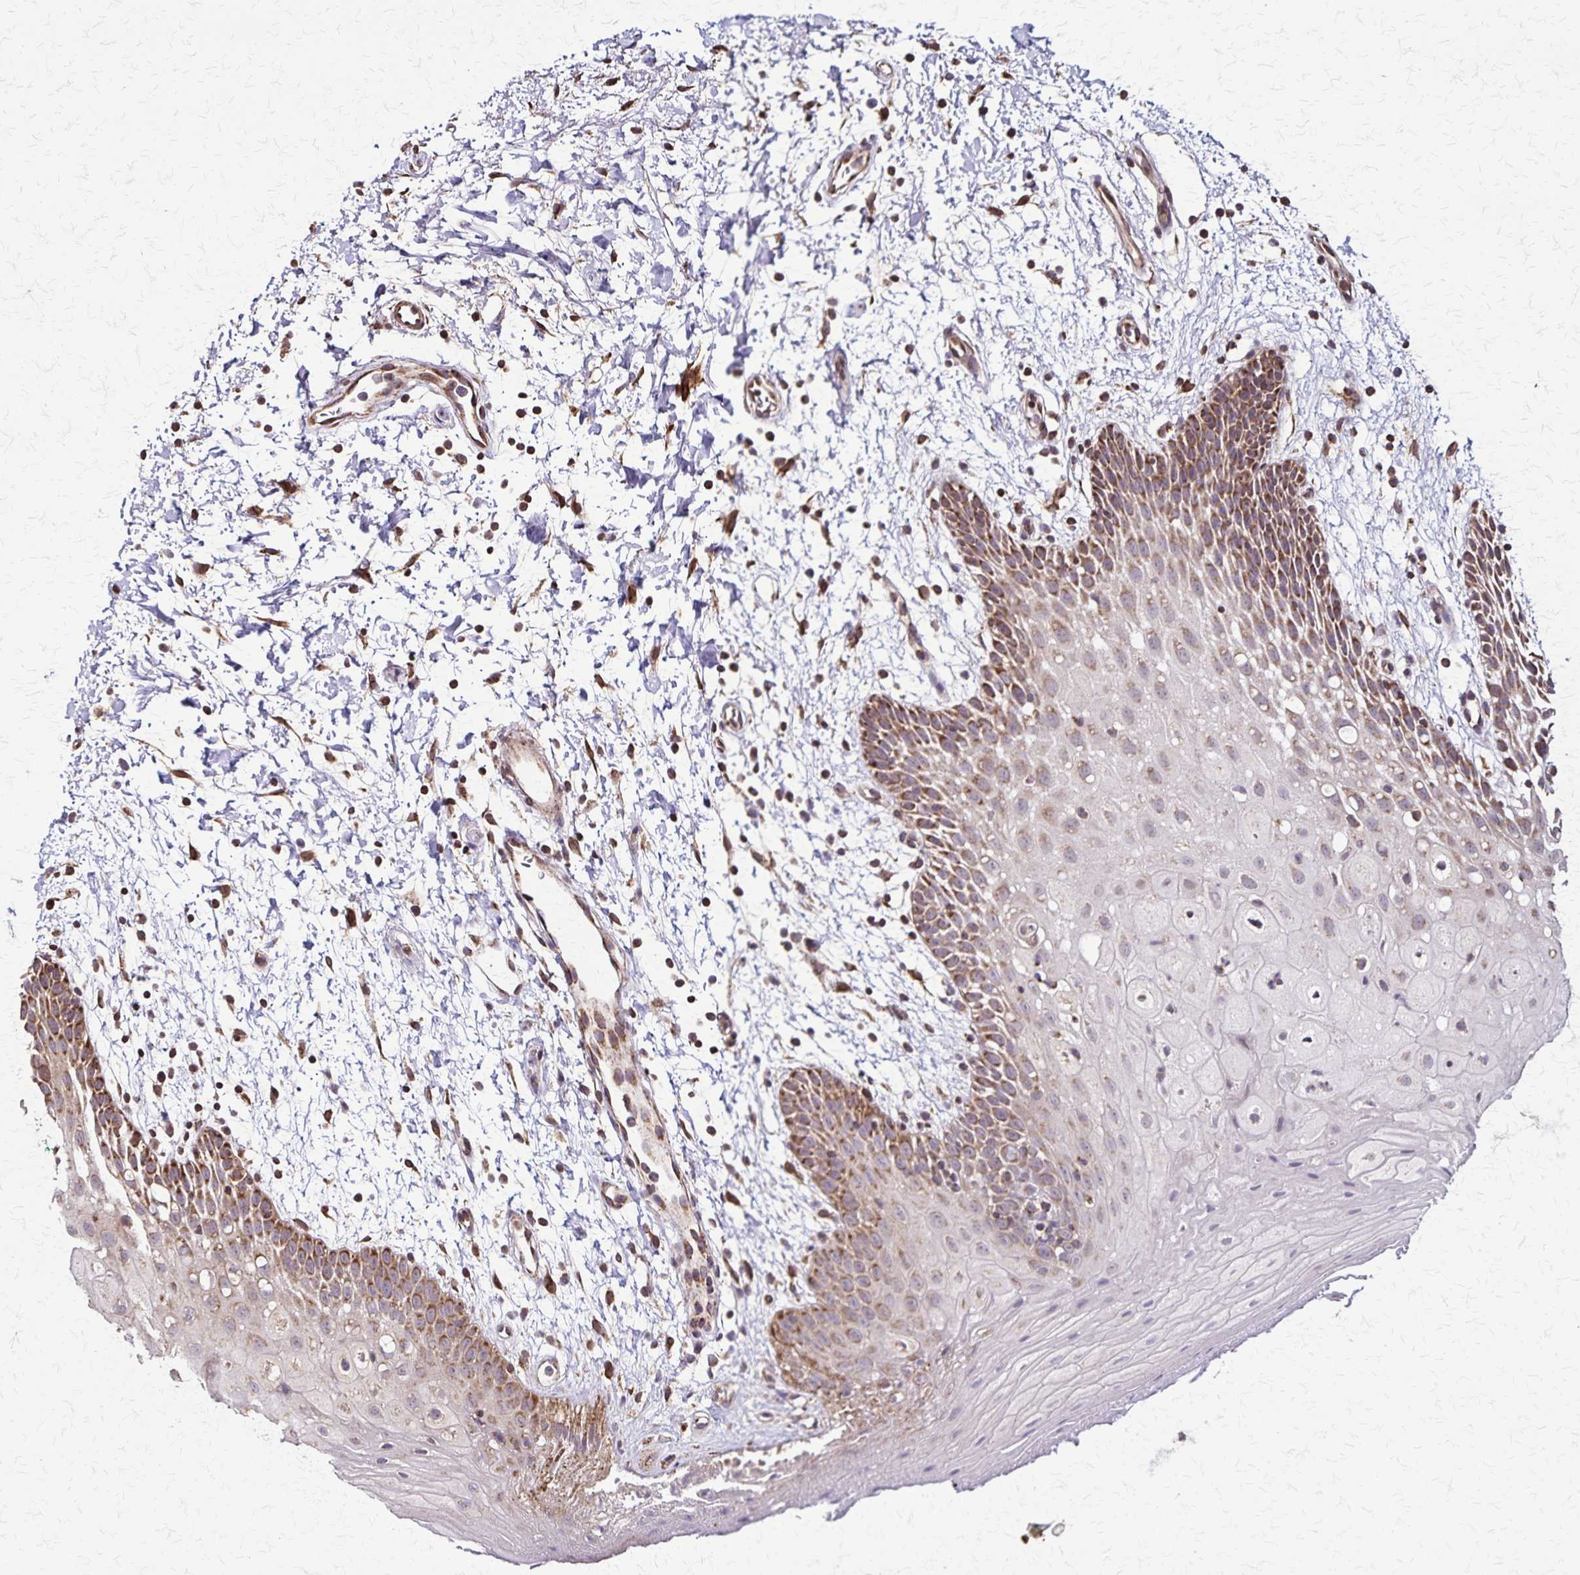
{"staining": {"intensity": "moderate", "quantity": "25%-75%", "location": "cytoplasmic/membranous"}, "tissue": "oral mucosa", "cell_type": "Squamous epithelial cells", "image_type": "normal", "snomed": [{"axis": "morphology", "description": "Normal tissue, NOS"}, {"axis": "morphology", "description": "Squamous cell carcinoma, NOS"}, {"axis": "topography", "description": "Oral tissue"}, {"axis": "topography", "description": "Tounge, NOS"}, {"axis": "topography", "description": "Head-Neck"}], "caption": "High-power microscopy captured an IHC image of unremarkable oral mucosa, revealing moderate cytoplasmic/membranous staining in approximately 25%-75% of squamous epithelial cells.", "gene": "NFS1", "patient": {"sex": "male", "age": 62}}